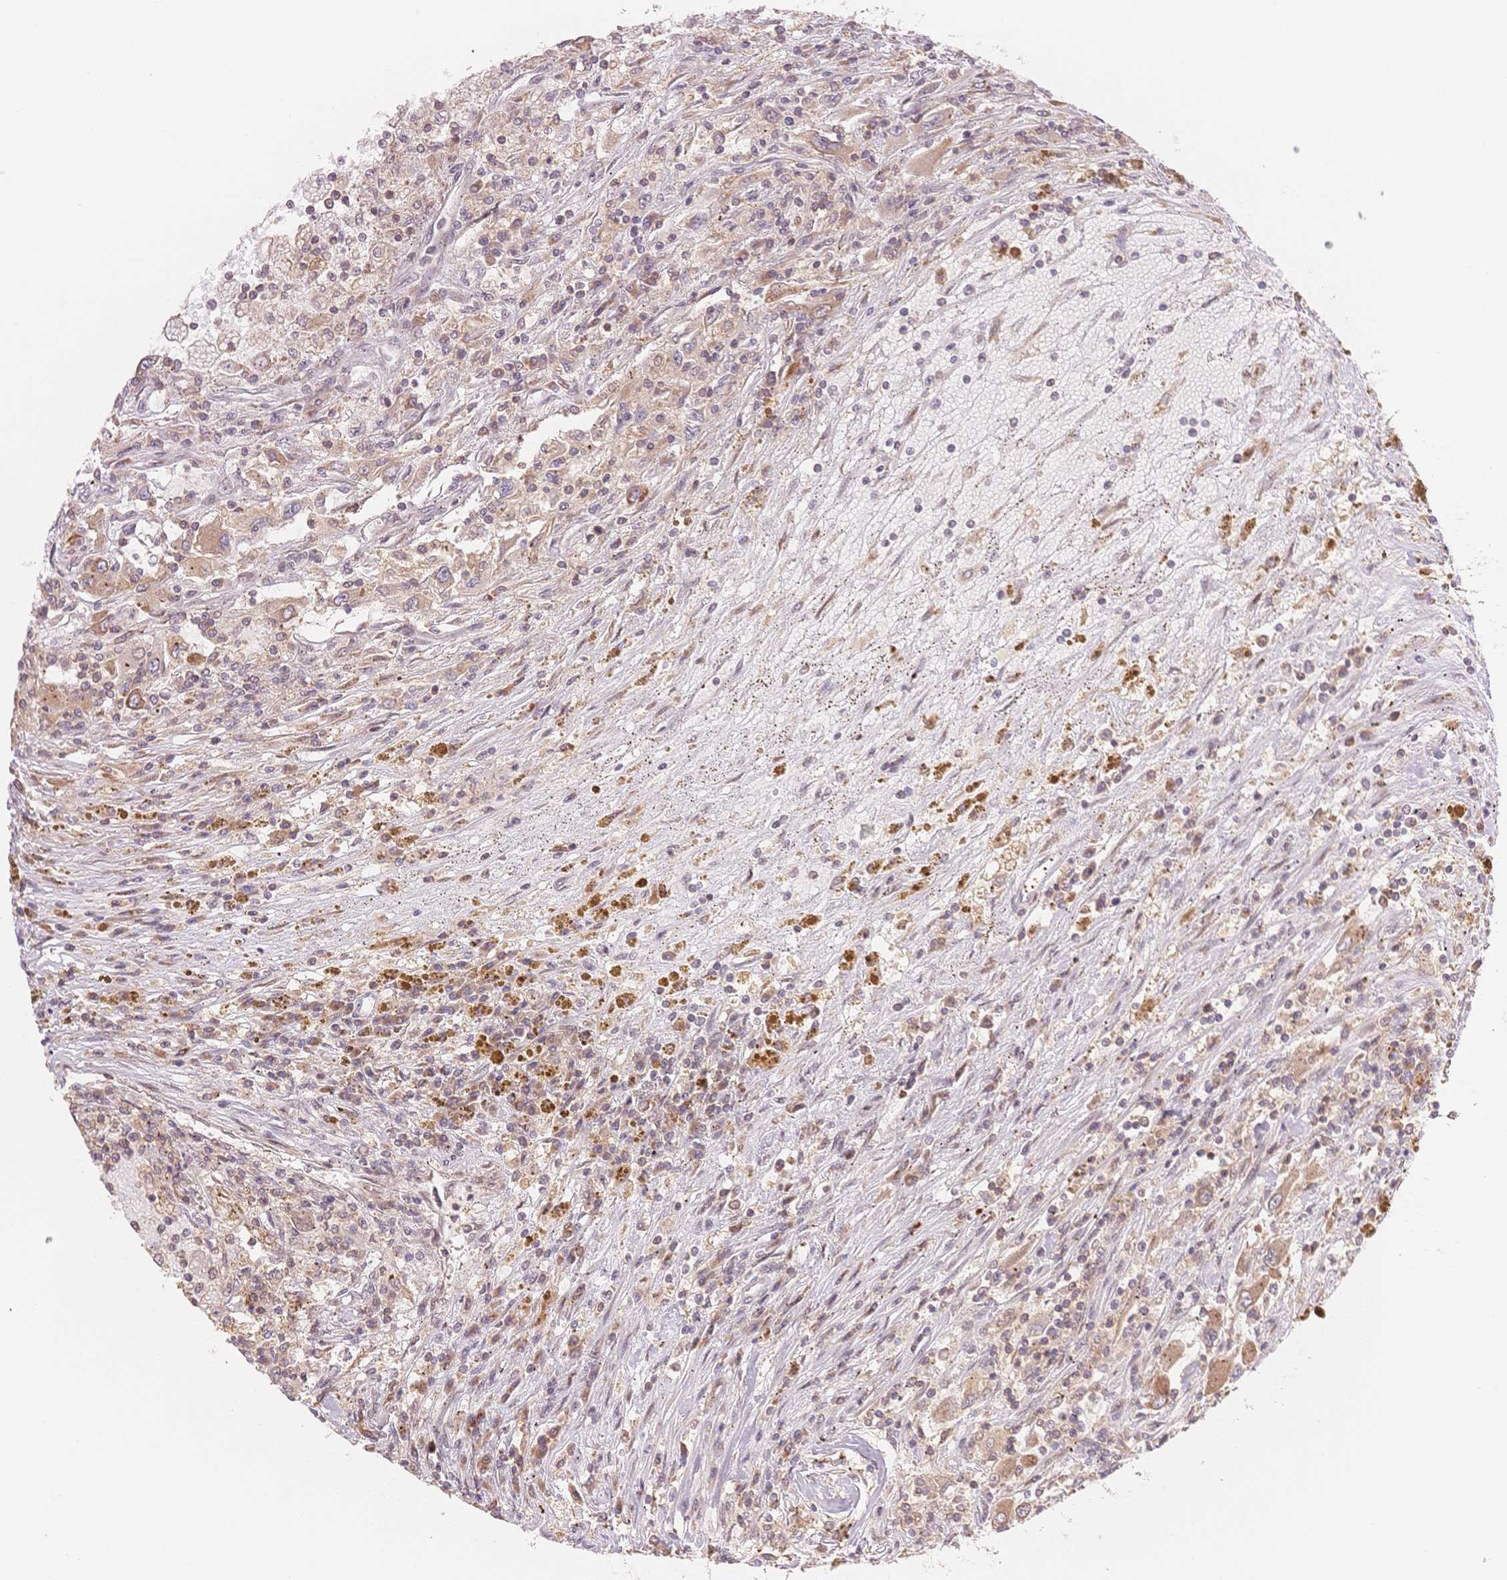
{"staining": {"intensity": "moderate", "quantity": ">75%", "location": "cytoplasmic/membranous"}, "tissue": "renal cancer", "cell_type": "Tumor cells", "image_type": "cancer", "snomed": [{"axis": "morphology", "description": "Adenocarcinoma, NOS"}, {"axis": "topography", "description": "Kidney"}], "caption": "Immunohistochemical staining of renal cancer (adenocarcinoma) demonstrates medium levels of moderate cytoplasmic/membranous expression in about >75% of tumor cells. Immunohistochemistry stains the protein of interest in brown and the nuclei are stained blue.", "gene": "STK39", "patient": {"sex": "female", "age": 67}}